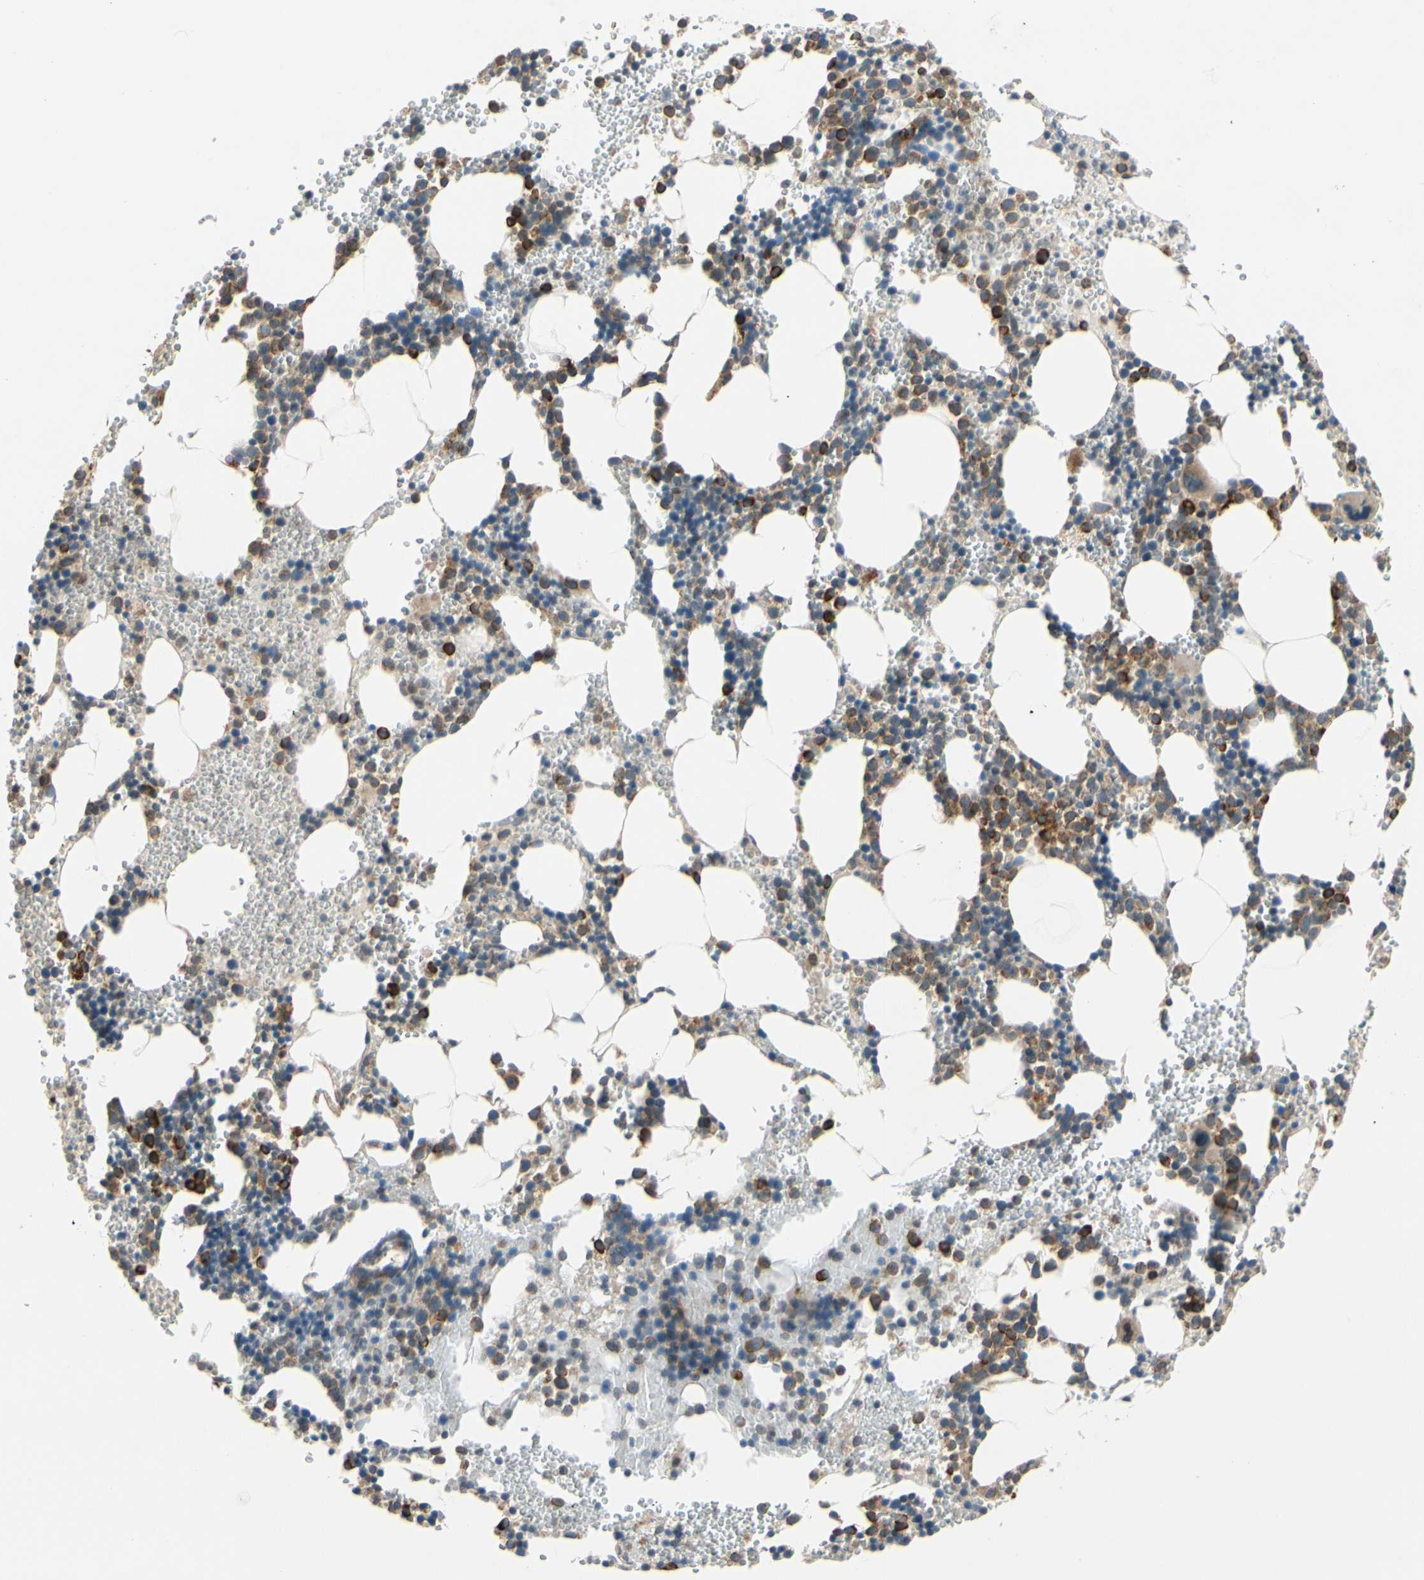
{"staining": {"intensity": "strong", "quantity": "<25%", "location": "cytoplasmic/membranous"}, "tissue": "bone marrow", "cell_type": "Hematopoietic cells", "image_type": "normal", "snomed": [{"axis": "morphology", "description": "Normal tissue, NOS"}, {"axis": "morphology", "description": "Inflammation, NOS"}, {"axis": "topography", "description": "Bone marrow"}], "caption": "Immunohistochemical staining of normal bone marrow reveals medium levels of strong cytoplasmic/membranous staining in about <25% of hematopoietic cells.", "gene": "RPN2", "patient": {"sex": "male", "age": 42}}